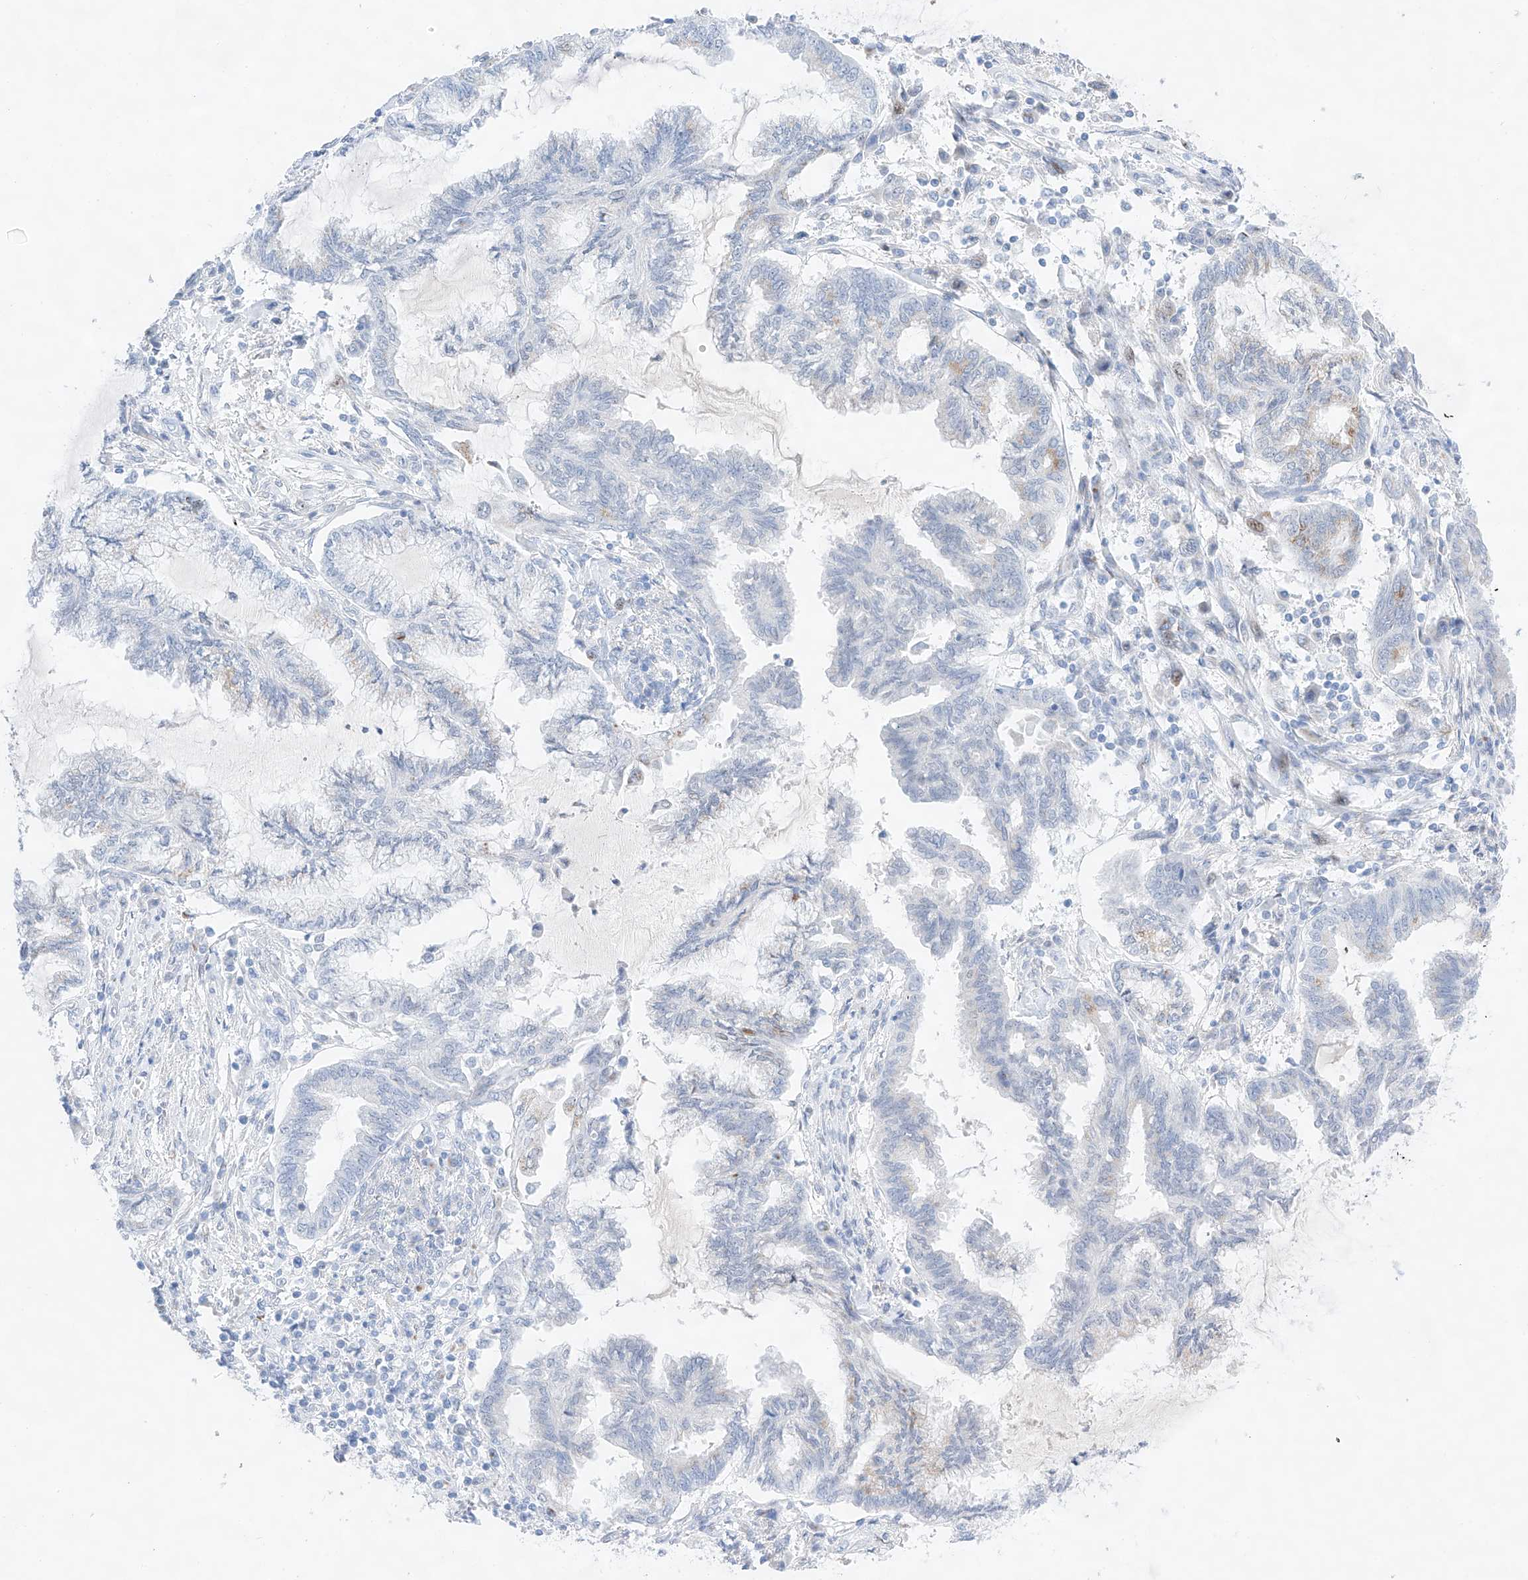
{"staining": {"intensity": "negative", "quantity": "none", "location": "none"}, "tissue": "endometrial cancer", "cell_type": "Tumor cells", "image_type": "cancer", "snomed": [{"axis": "morphology", "description": "Adenocarcinoma, NOS"}, {"axis": "topography", "description": "Endometrium"}], "caption": "Immunohistochemistry (IHC) of human endometrial adenocarcinoma reveals no positivity in tumor cells. The staining was performed using DAB to visualize the protein expression in brown, while the nuclei were stained in blue with hematoxylin (Magnification: 20x).", "gene": "NT5C3B", "patient": {"sex": "female", "age": 86}}